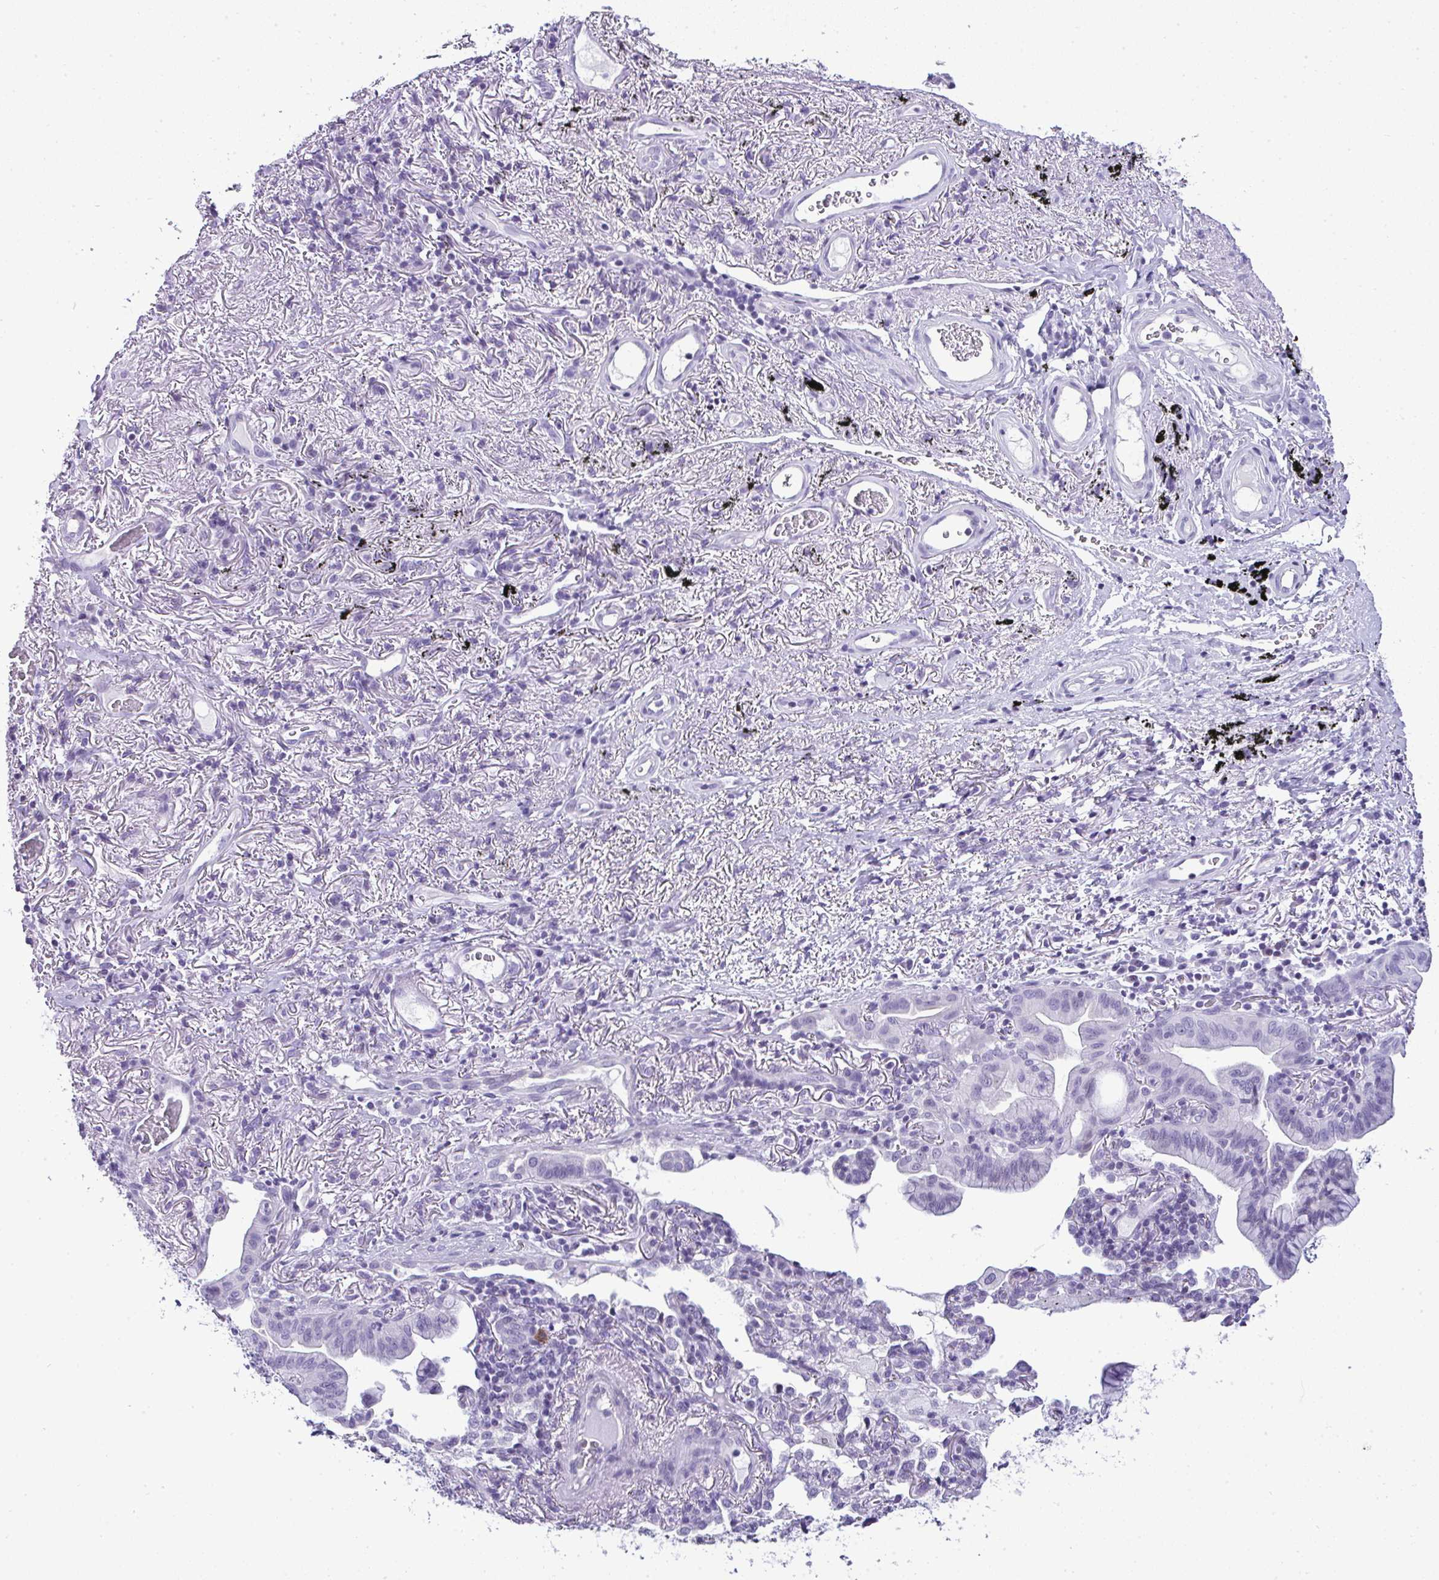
{"staining": {"intensity": "negative", "quantity": "none", "location": "none"}, "tissue": "lung cancer", "cell_type": "Tumor cells", "image_type": "cancer", "snomed": [{"axis": "morphology", "description": "Adenocarcinoma, NOS"}, {"axis": "topography", "description": "Lung"}], "caption": "Human adenocarcinoma (lung) stained for a protein using IHC demonstrates no positivity in tumor cells.", "gene": "RNF183", "patient": {"sex": "male", "age": 77}}